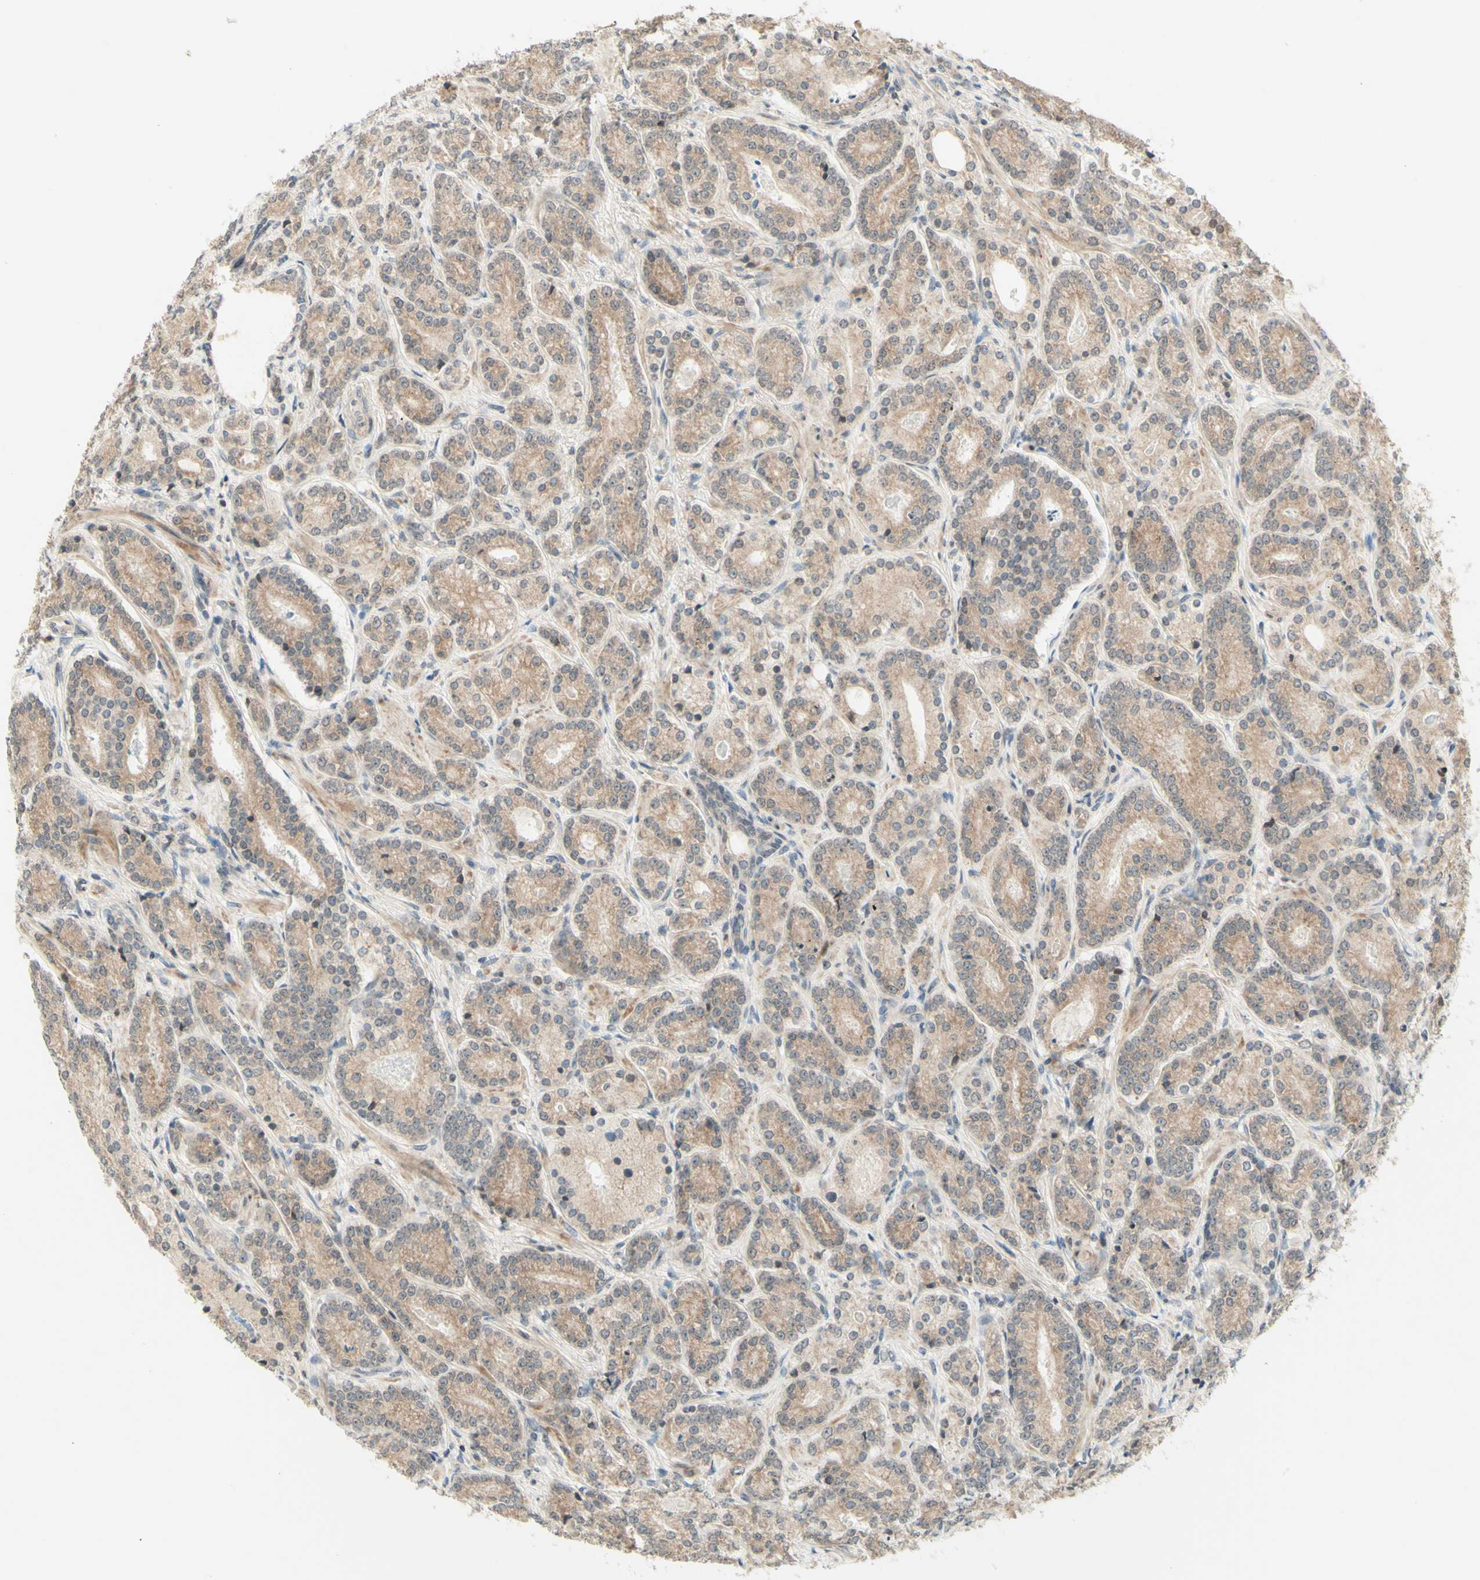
{"staining": {"intensity": "weak", "quantity": ">75%", "location": "cytoplasmic/membranous"}, "tissue": "prostate cancer", "cell_type": "Tumor cells", "image_type": "cancer", "snomed": [{"axis": "morphology", "description": "Adenocarcinoma, High grade"}, {"axis": "topography", "description": "Prostate"}], "caption": "Immunohistochemical staining of prostate cancer (high-grade adenocarcinoma) shows low levels of weak cytoplasmic/membranous protein expression in approximately >75% of tumor cells.", "gene": "ZW10", "patient": {"sex": "male", "age": 61}}